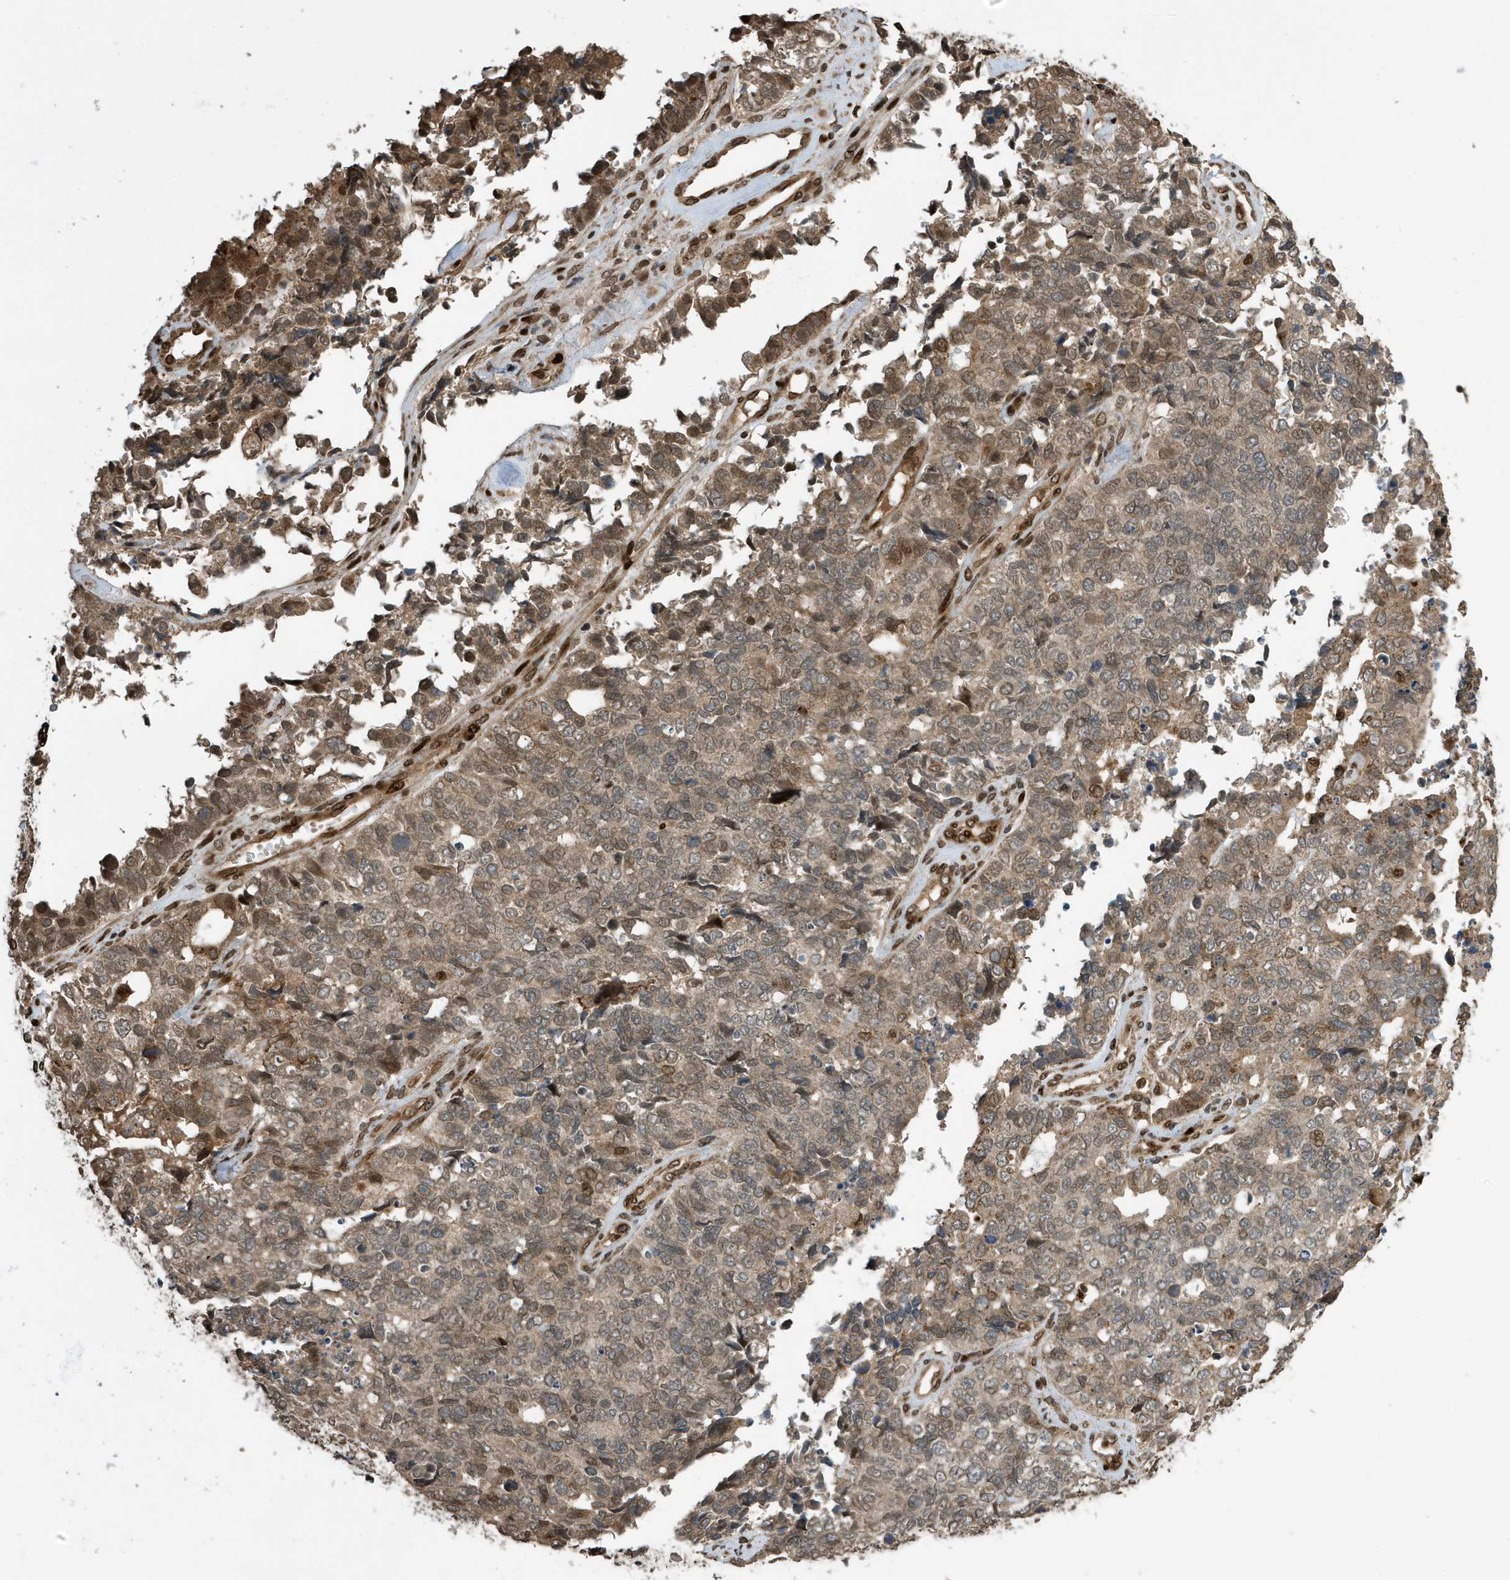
{"staining": {"intensity": "moderate", "quantity": "<25%", "location": "cytoplasmic/membranous,nuclear"}, "tissue": "cervical cancer", "cell_type": "Tumor cells", "image_type": "cancer", "snomed": [{"axis": "morphology", "description": "Squamous cell carcinoma, NOS"}, {"axis": "topography", "description": "Cervix"}], "caption": "Cervical cancer stained for a protein reveals moderate cytoplasmic/membranous and nuclear positivity in tumor cells.", "gene": "DUSP18", "patient": {"sex": "female", "age": 63}}